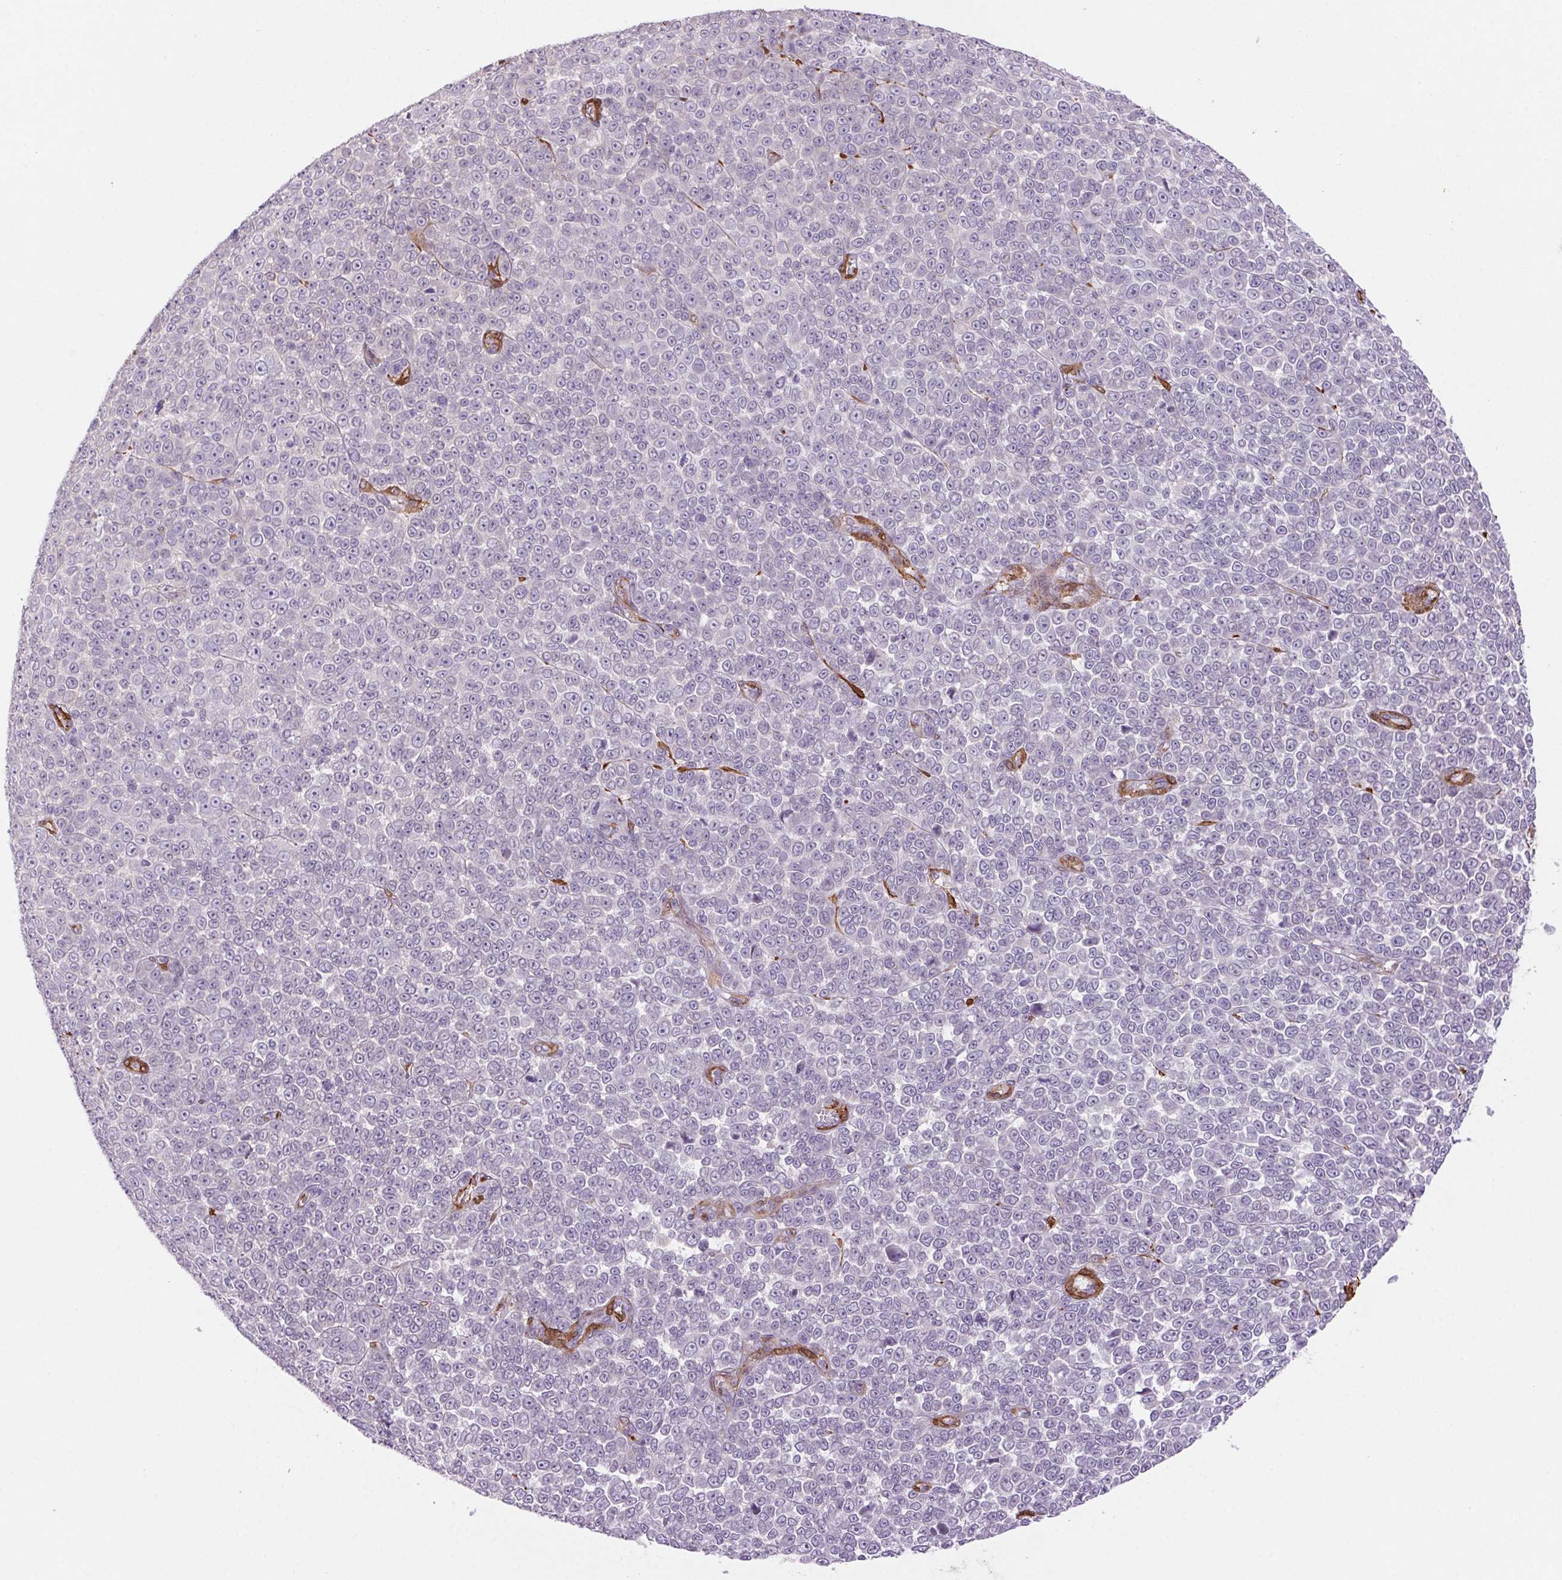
{"staining": {"intensity": "negative", "quantity": "none", "location": "none"}, "tissue": "melanoma", "cell_type": "Tumor cells", "image_type": "cancer", "snomed": [{"axis": "morphology", "description": "Malignant melanoma, NOS"}, {"axis": "topography", "description": "Skin"}], "caption": "Human malignant melanoma stained for a protein using immunohistochemistry (IHC) shows no staining in tumor cells.", "gene": "GPX8", "patient": {"sex": "female", "age": 95}}